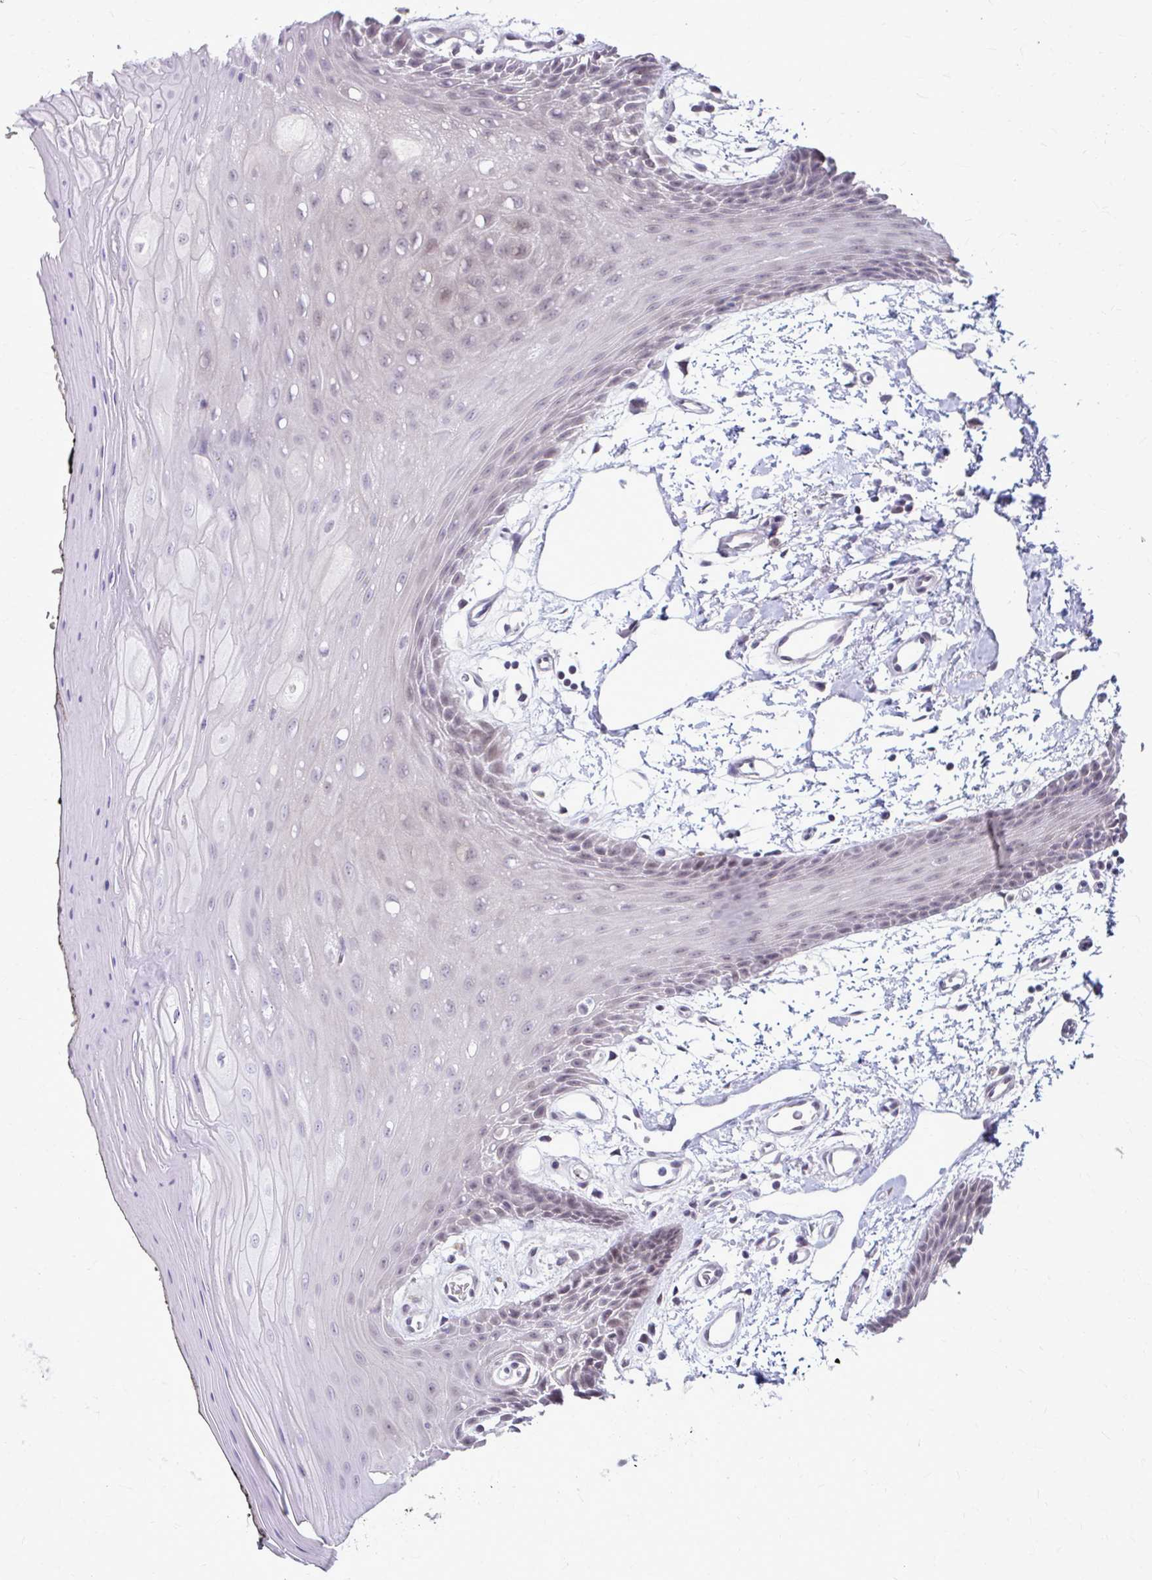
{"staining": {"intensity": "weak", "quantity": "25%-75%", "location": "nuclear"}, "tissue": "oral mucosa", "cell_type": "Squamous epithelial cells", "image_type": "normal", "snomed": [{"axis": "morphology", "description": "Normal tissue, NOS"}, {"axis": "topography", "description": "Oral tissue"}, {"axis": "topography", "description": "Tounge, NOS"}], "caption": "Immunohistochemistry (IHC) histopathology image of normal oral mucosa: oral mucosa stained using immunohistochemistry reveals low levels of weak protein expression localized specifically in the nuclear of squamous epithelial cells, appearing as a nuclear brown color.", "gene": "MAF1", "patient": {"sex": "female", "age": 59}}